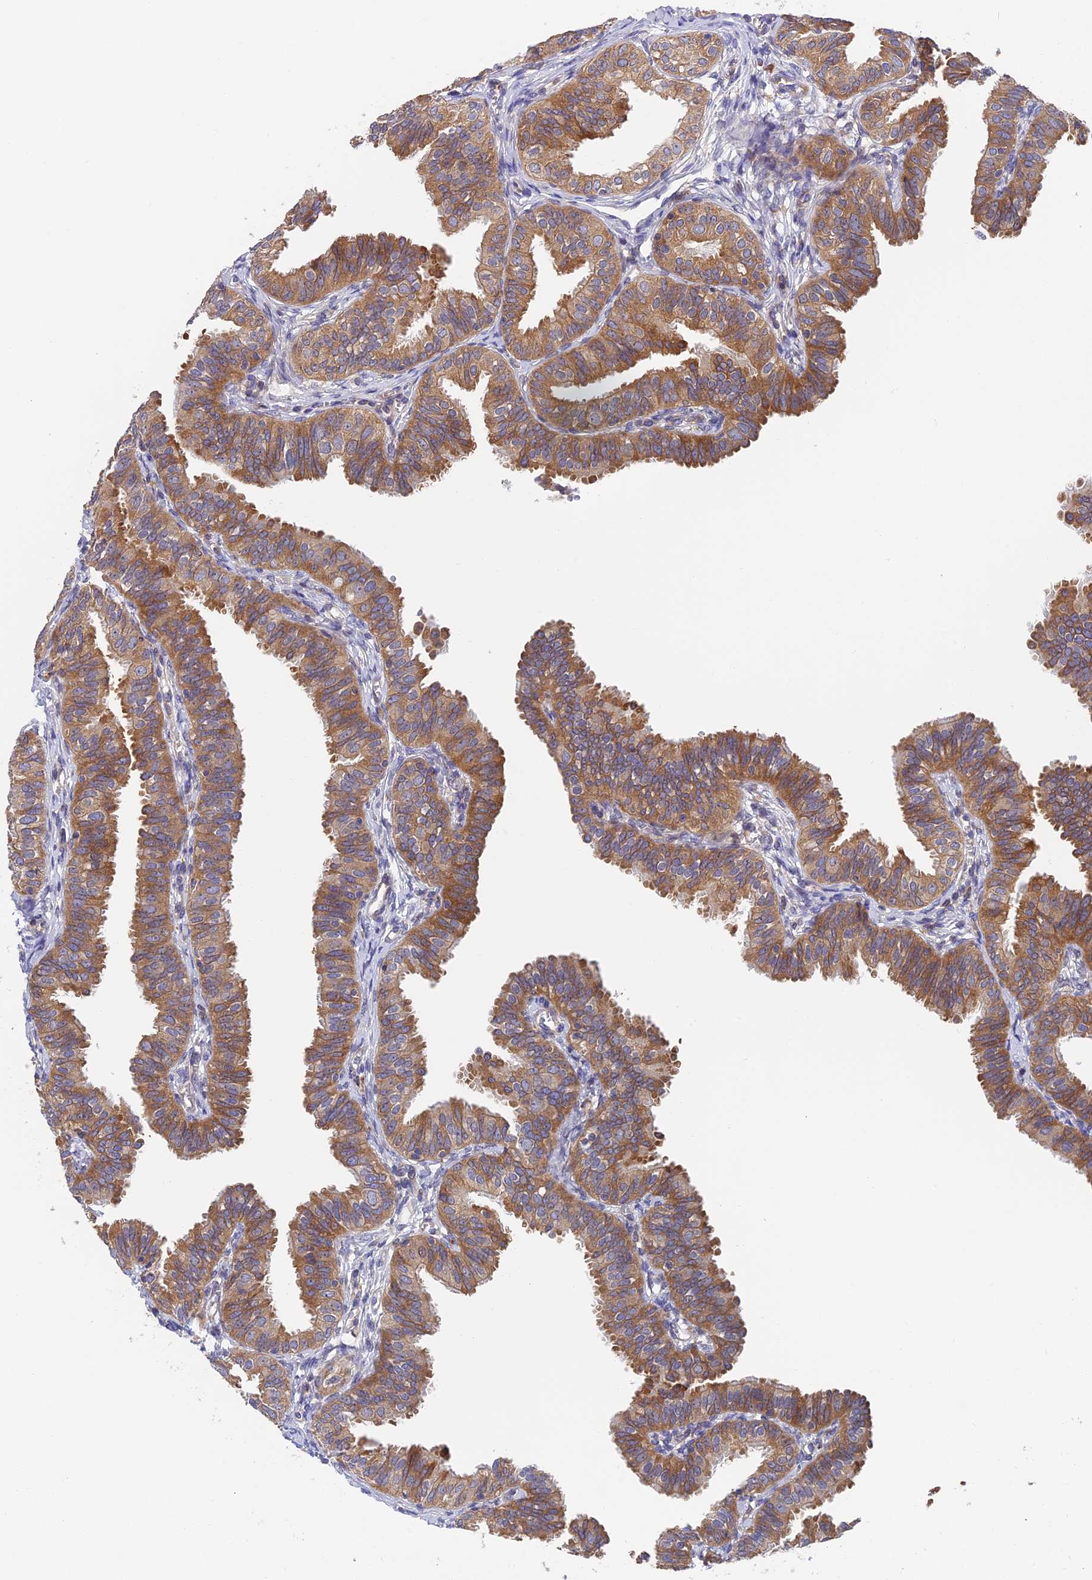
{"staining": {"intensity": "moderate", "quantity": "25%-75%", "location": "cytoplasmic/membranous"}, "tissue": "fallopian tube", "cell_type": "Glandular cells", "image_type": "normal", "snomed": [{"axis": "morphology", "description": "Normal tissue, NOS"}, {"axis": "topography", "description": "Fallopian tube"}], "caption": "Fallopian tube stained with IHC demonstrates moderate cytoplasmic/membranous expression in about 25%-75% of glandular cells.", "gene": "IPO5", "patient": {"sex": "female", "age": 35}}